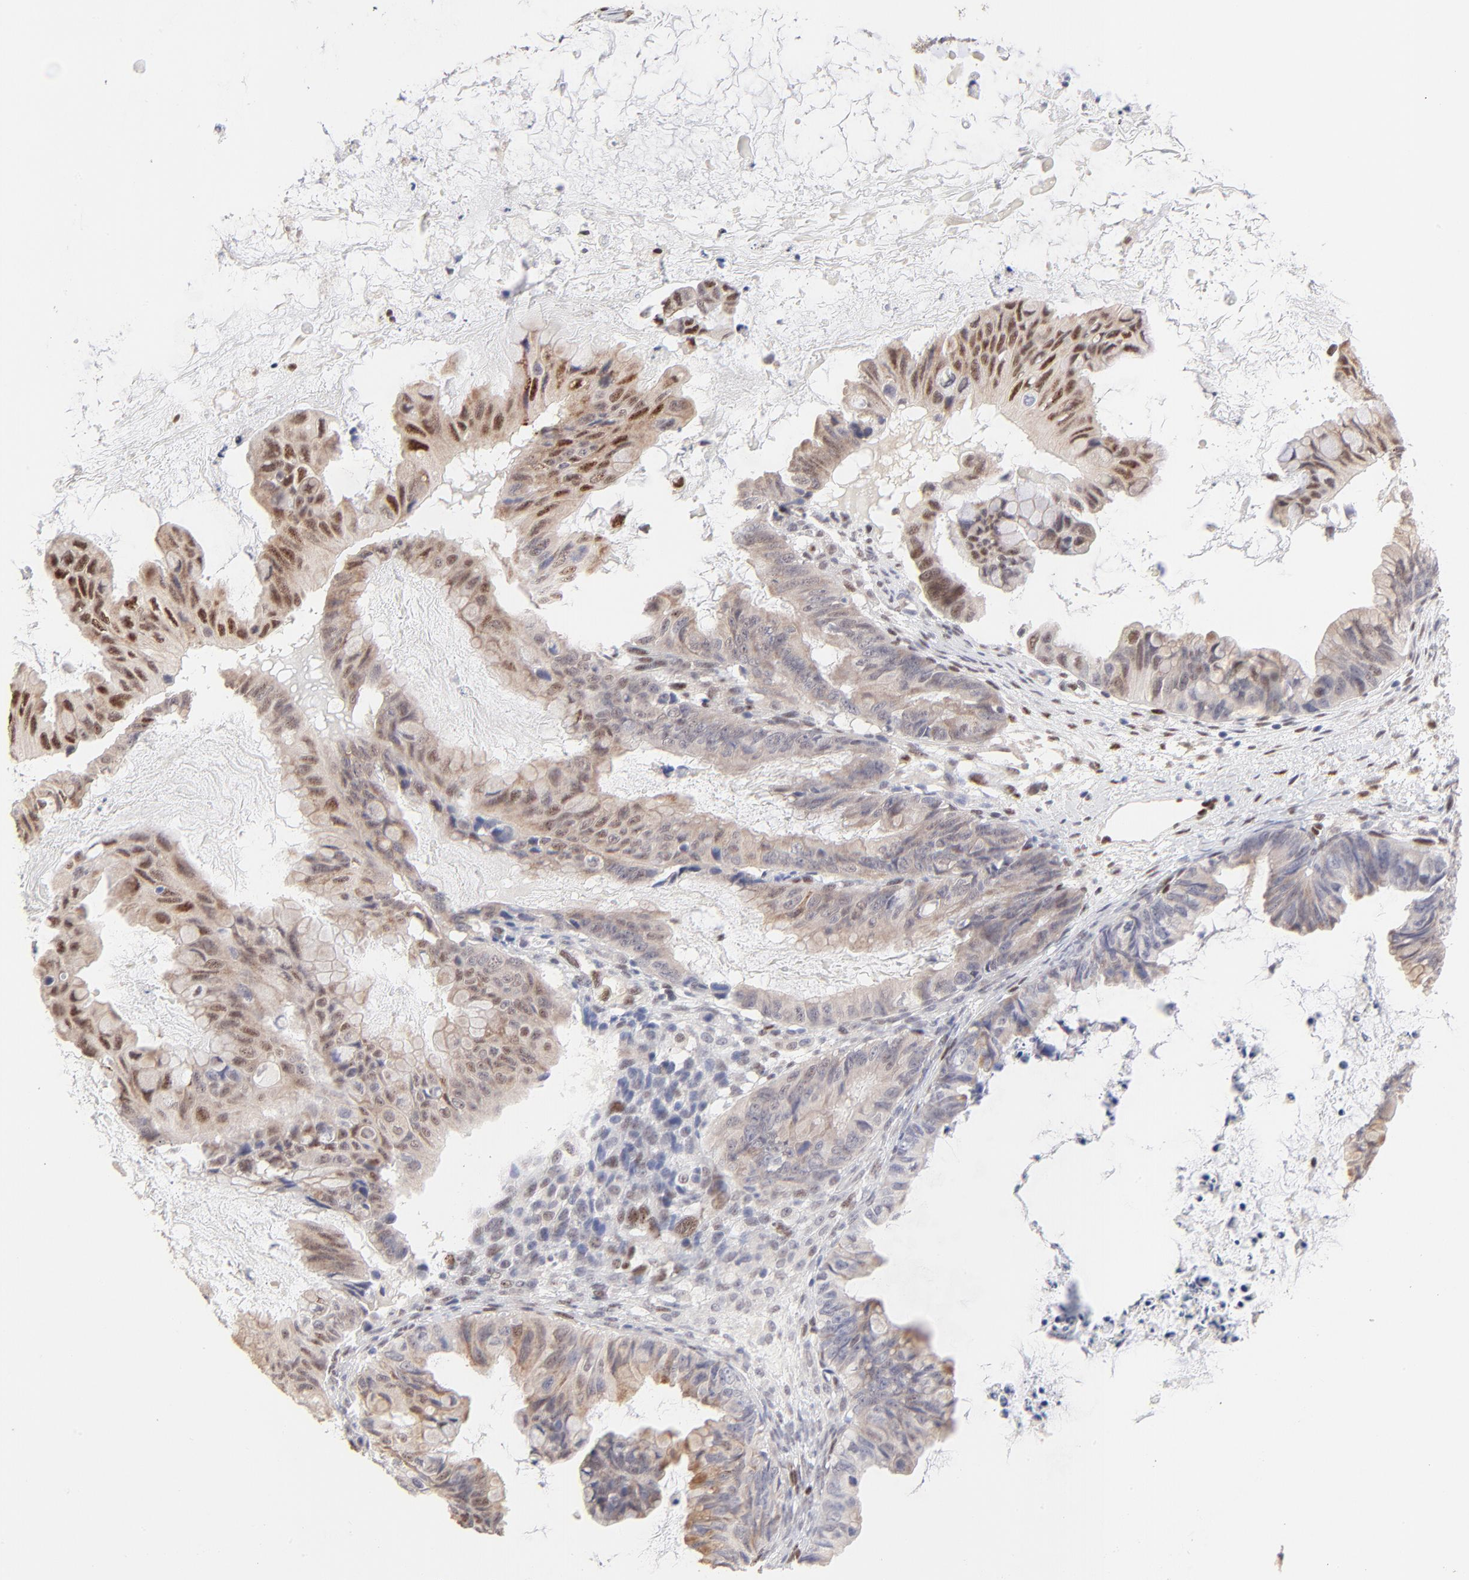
{"staining": {"intensity": "moderate", "quantity": "25%-75%", "location": "nuclear"}, "tissue": "ovarian cancer", "cell_type": "Tumor cells", "image_type": "cancer", "snomed": [{"axis": "morphology", "description": "Cystadenocarcinoma, mucinous, NOS"}, {"axis": "topography", "description": "Ovary"}], "caption": "DAB immunohistochemical staining of human mucinous cystadenocarcinoma (ovarian) shows moderate nuclear protein expression in approximately 25%-75% of tumor cells.", "gene": "STAT3", "patient": {"sex": "female", "age": 36}}